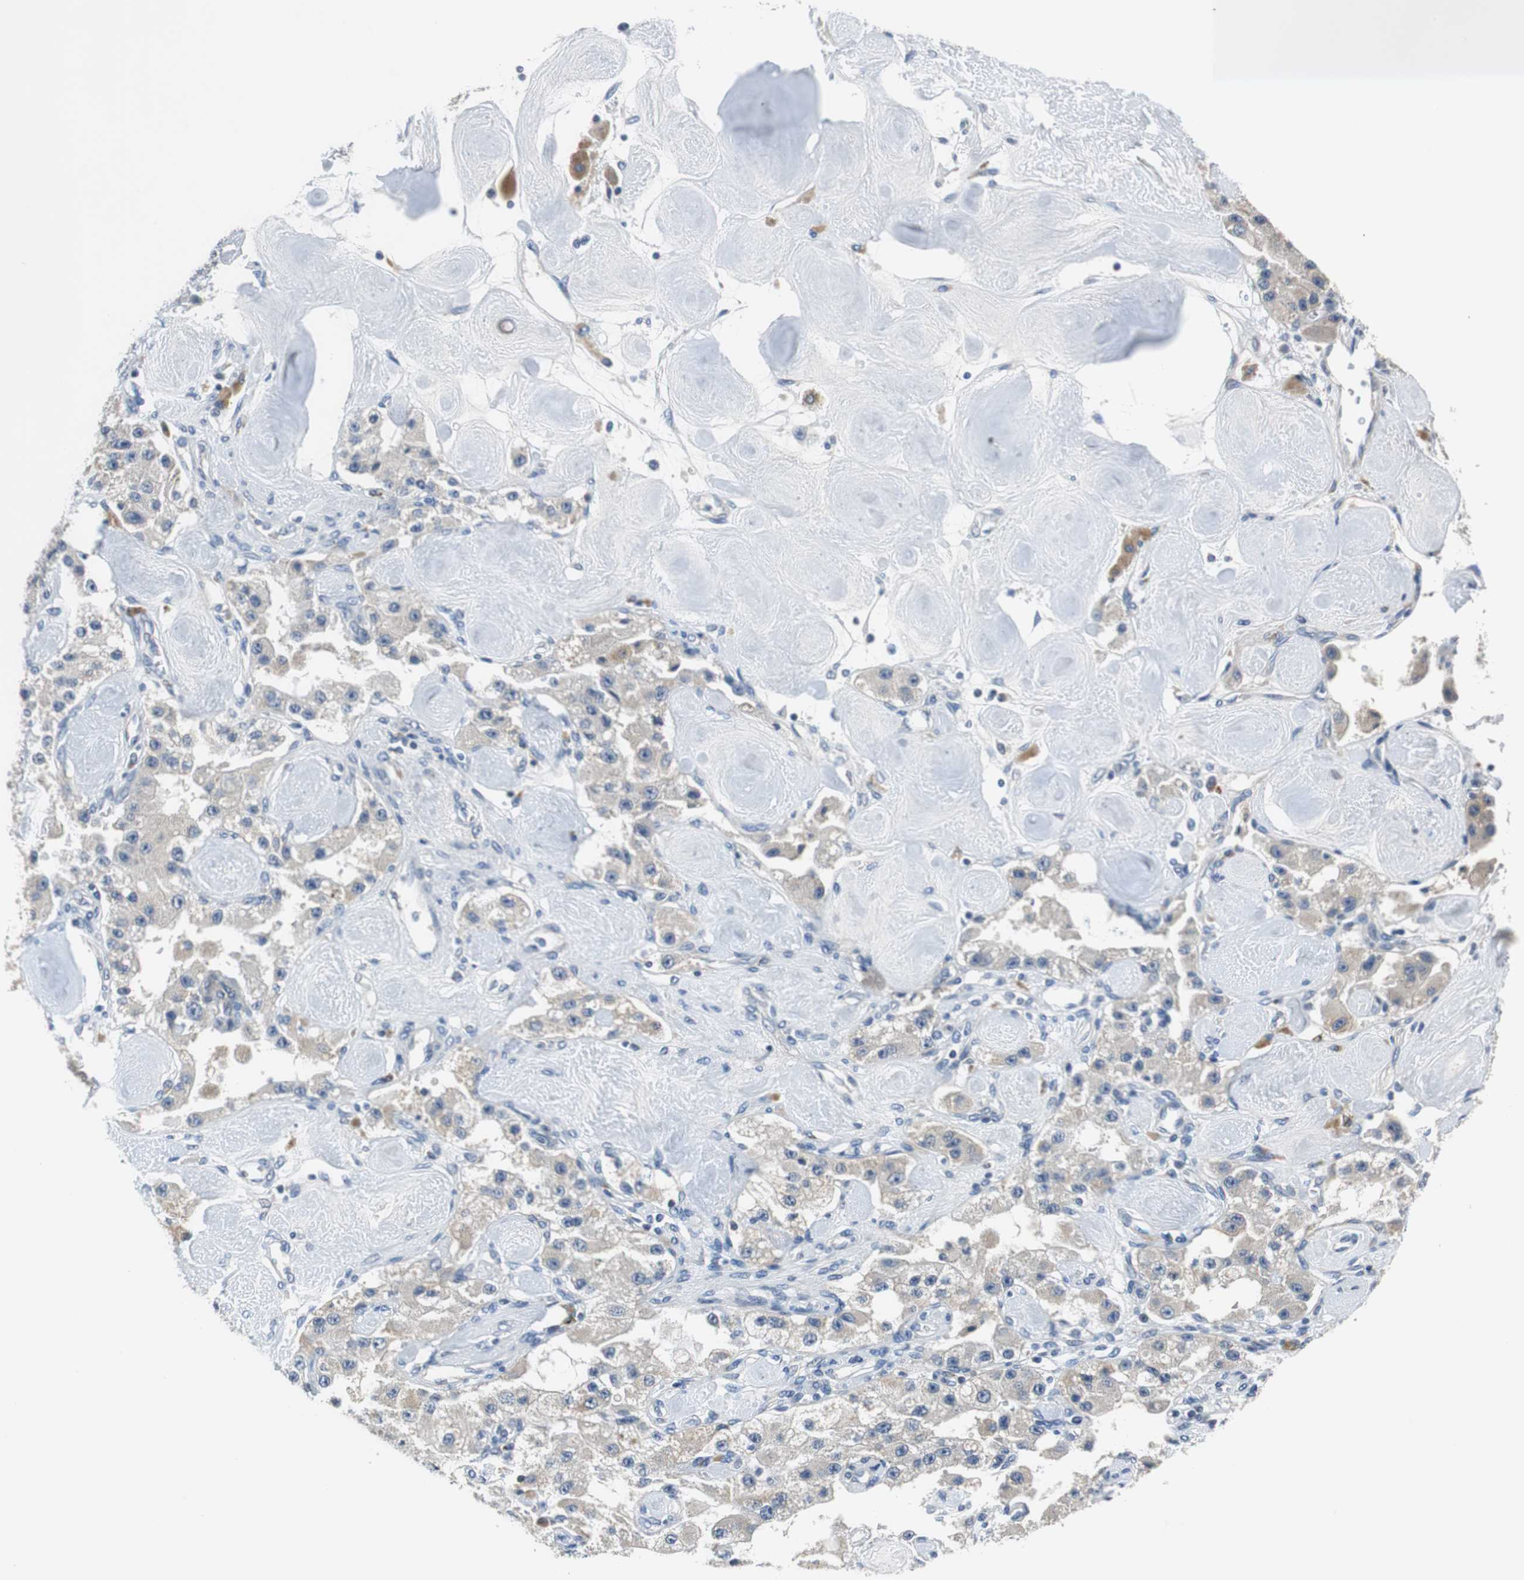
{"staining": {"intensity": "weak", "quantity": ">75%", "location": "cytoplasmic/membranous"}, "tissue": "carcinoid", "cell_type": "Tumor cells", "image_type": "cancer", "snomed": [{"axis": "morphology", "description": "Carcinoid, malignant, NOS"}, {"axis": "topography", "description": "Pancreas"}], "caption": "About >75% of tumor cells in human carcinoid (malignant) exhibit weak cytoplasmic/membranous protein expression as visualized by brown immunohistochemical staining.", "gene": "FADS2", "patient": {"sex": "male", "age": 41}}